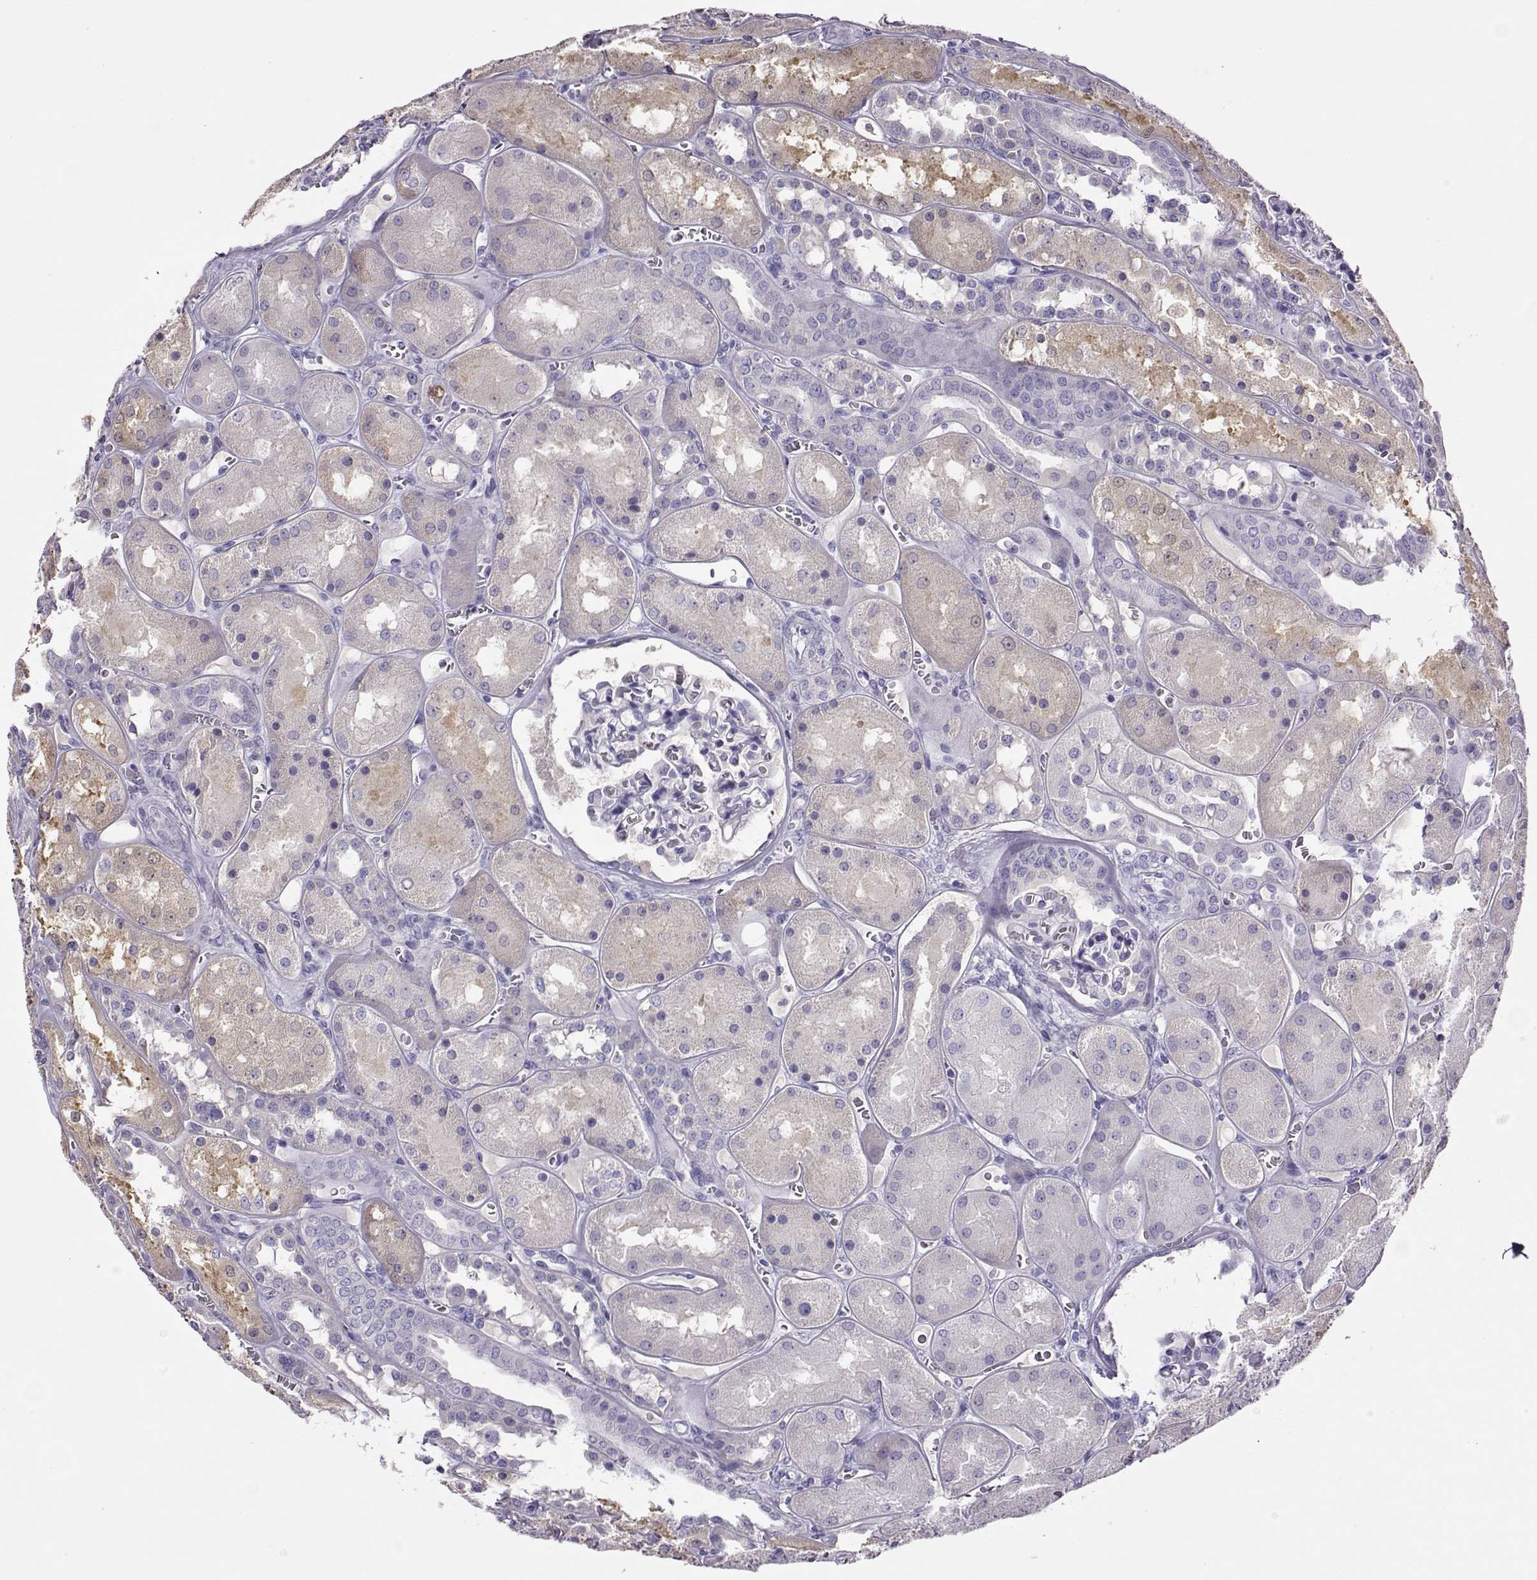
{"staining": {"intensity": "negative", "quantity": "none", "location": "none"}, "tissue": "kidney", "cell_type": "Cells in glomeruli", "image_type": "normal", "snomed": [{"axis": "morphology", "description": "Normal tissue, NOS"}, {"axis": "topography", "description": "Kidney"}], "caption": "Unremarkable kidney was stained to show a protein in brown. There is no significant expression in cells in glomeruli.", "gene": "LINGO1", "patient": {"sex": "male", "age": 73}}